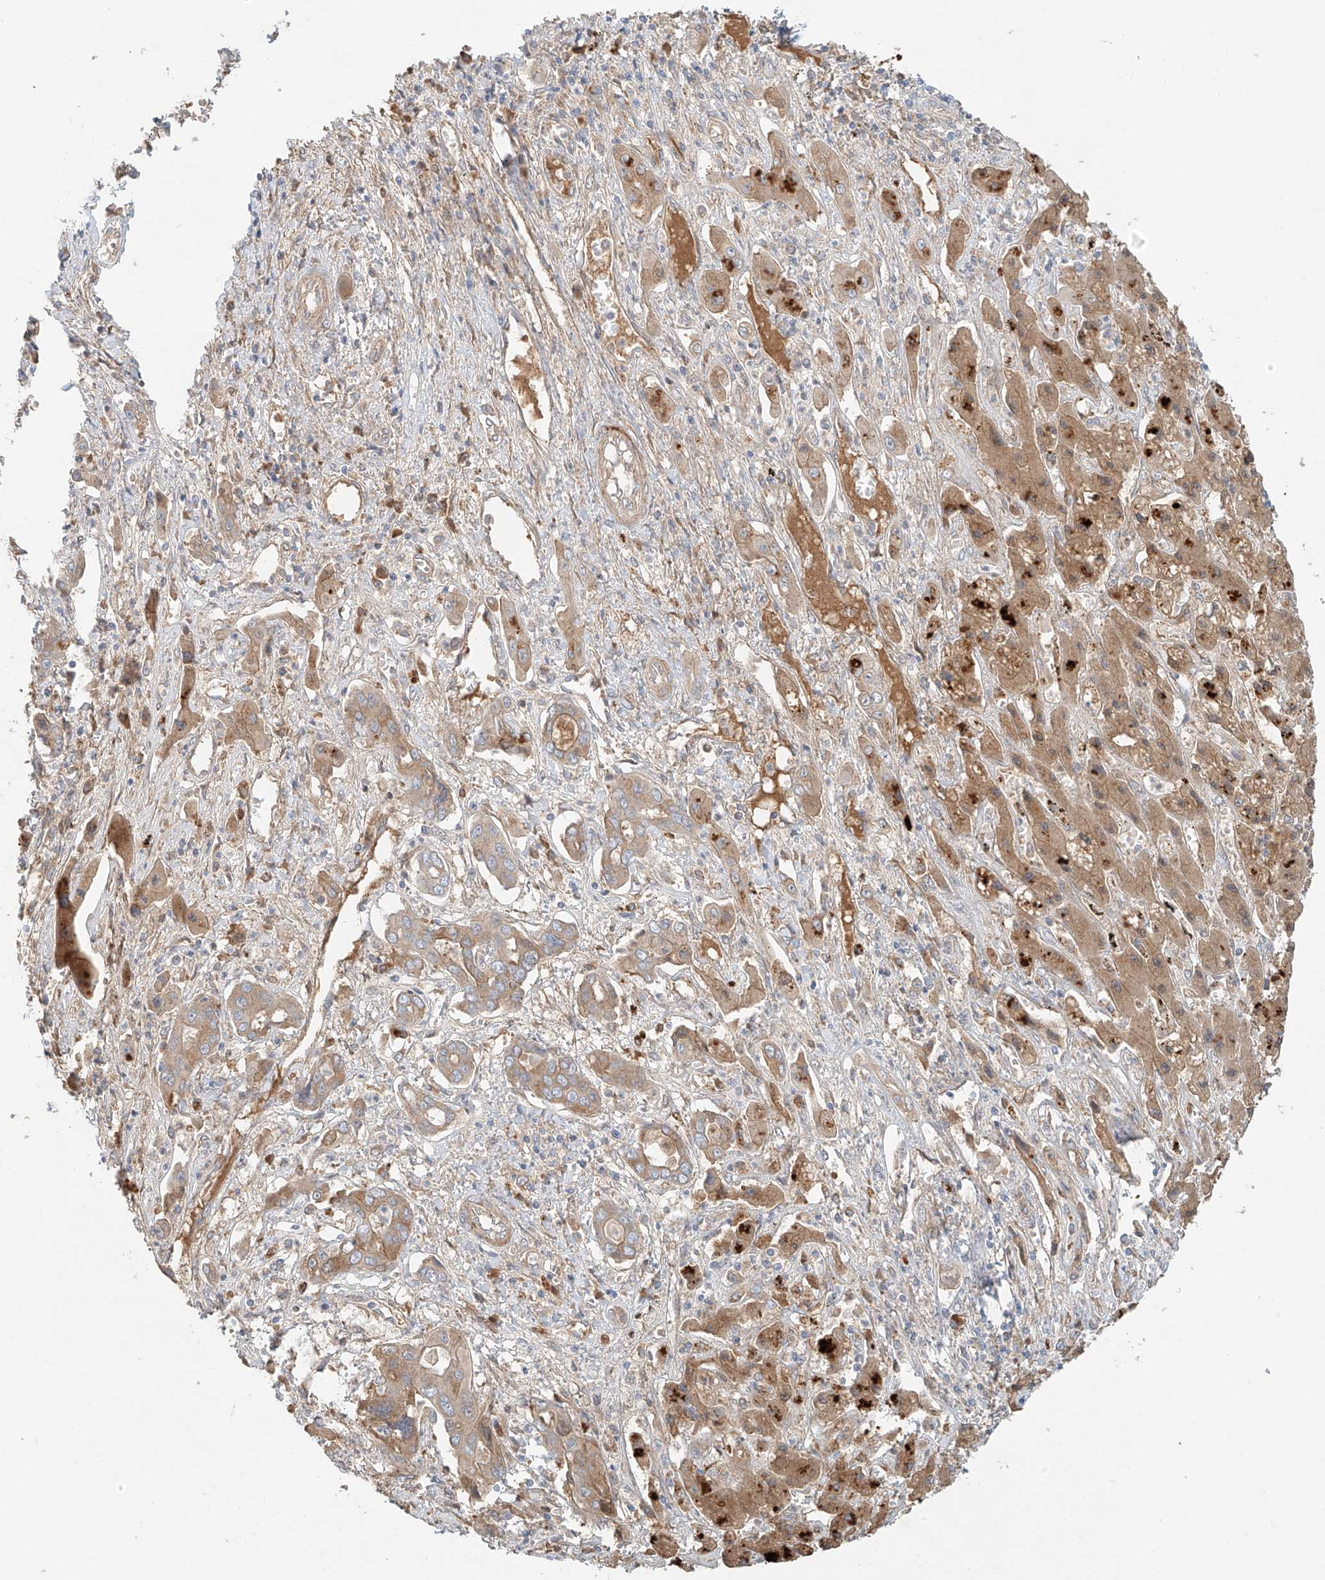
{"staining": {"intensity": "weak", "quantity": "25%-75%", "location": "cytoplasmic/membranous"}, "tissue": "liver cancer", "cell_type": "Tumor cells", "image_type": "cancer", "snomed": [{"axis": "morphology", "description": "Cholangiocarcinoma"}, {"axis": "topography", "description": "Liver"}], "caption": "A histopathology image of liver cancer stained for a protein shows weak cytoplasmic/membranous brown staining in tumor cells. (Stains: DAB (3,3'-diaminobenzidine) in brown, nuclei in blue, Microscopy: brightfield microscopy at high magnification).", "gene": "LYRM9", "patient": {"sex": "male", "age": 67}}